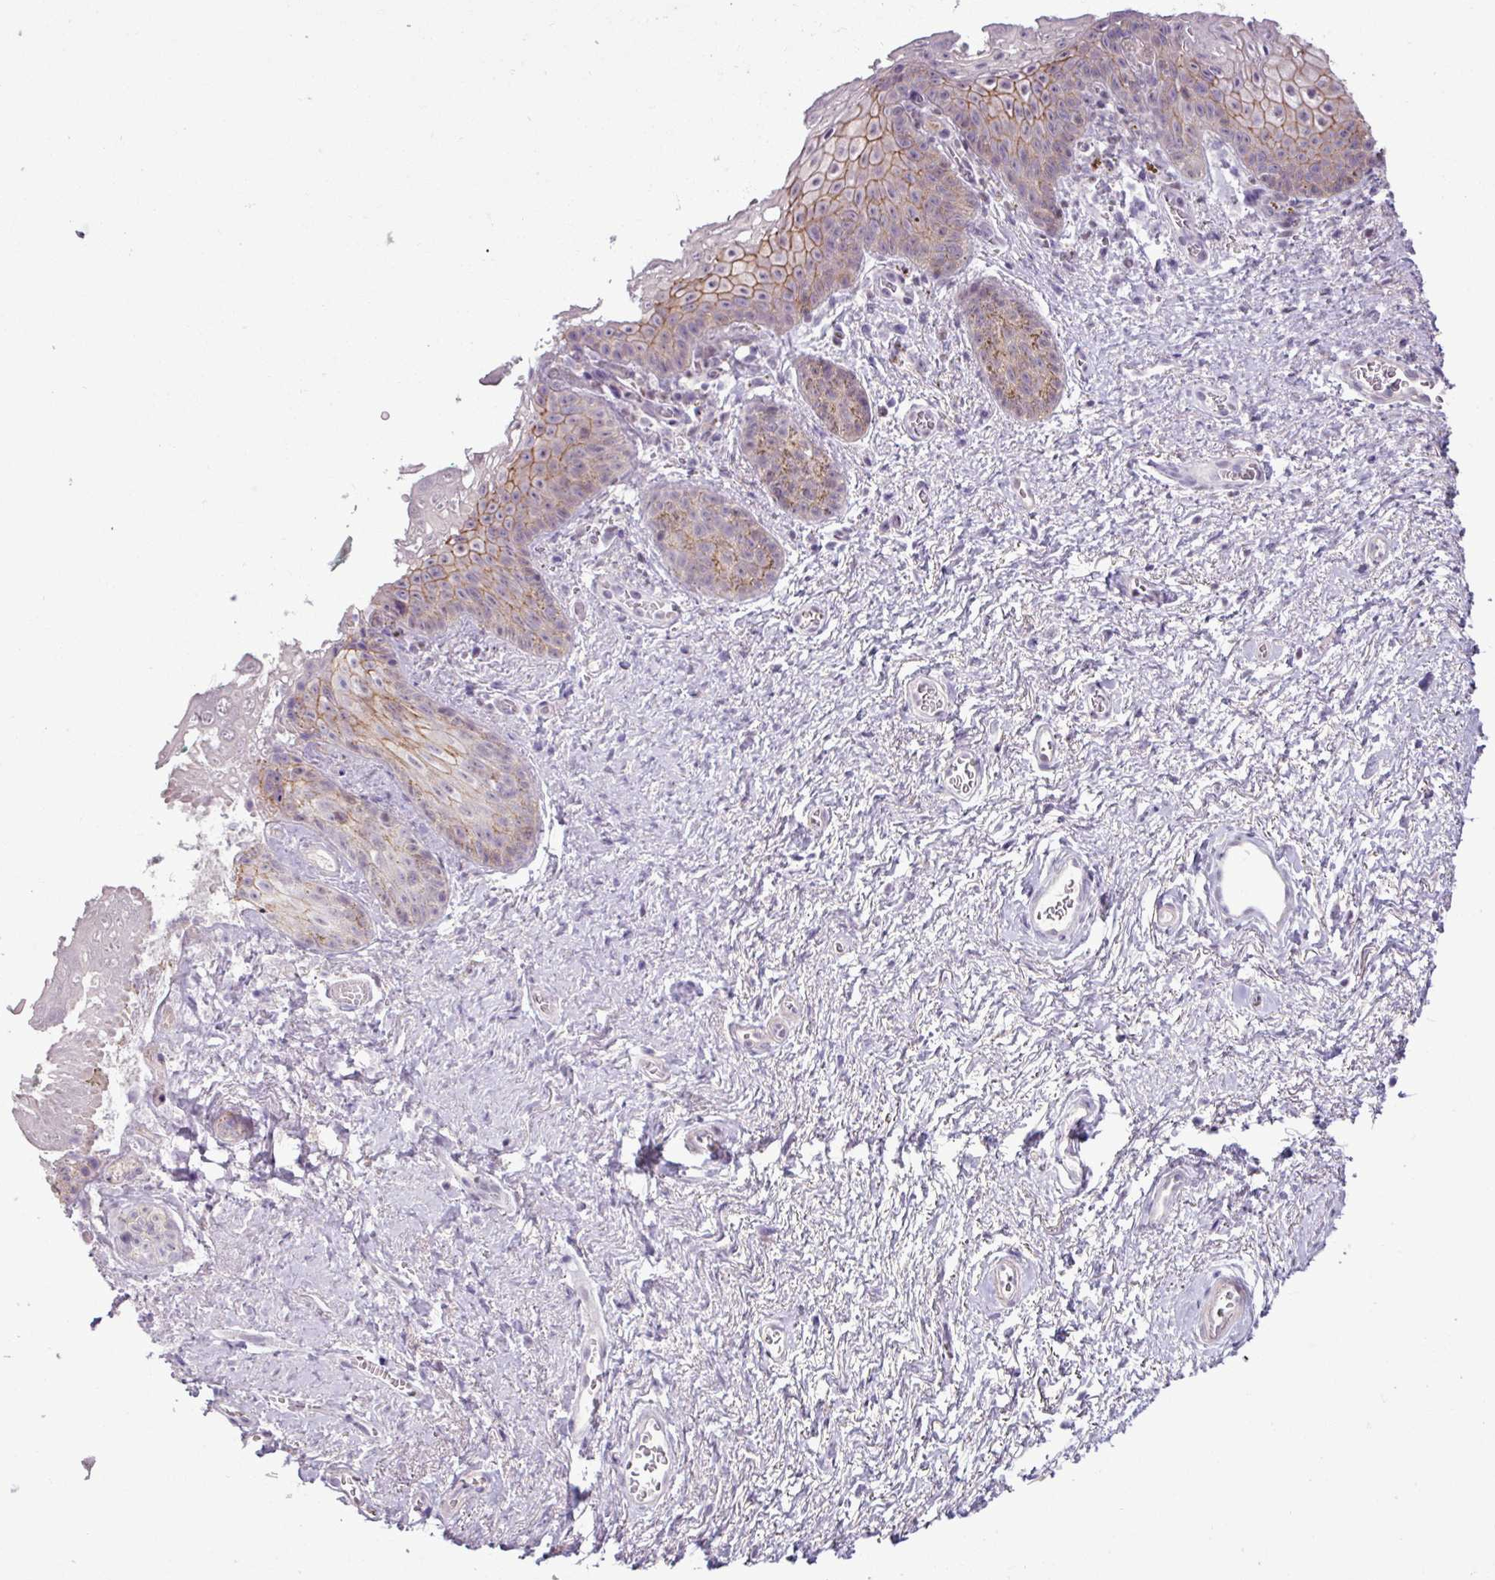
{"staining": {"intensity": "moderate", "quantity": "<25%", "location": "cytoplasmic/membranous"}, "tissue": "vagina", "cell_type": "Squamous epithelial cells", "image_type": "normal", "snomed": [{"axis": "morphology", "description": "Normal tissue, NOS"}, {"axis": "topography", "description": "Vulva"}, {"axis": "topography", "description": "Vagina"}, {"axis": "topography", "description": "Peripheral nerve tissue"}], "caption": "Human vagina stained with a brown dye reveals moderate cytoplasmic/membranous positive positivity in approximately <25% of squamous epithelial cells.", "gene": "PNMA6A", "patient": {"sex": "female", "age": 66}}